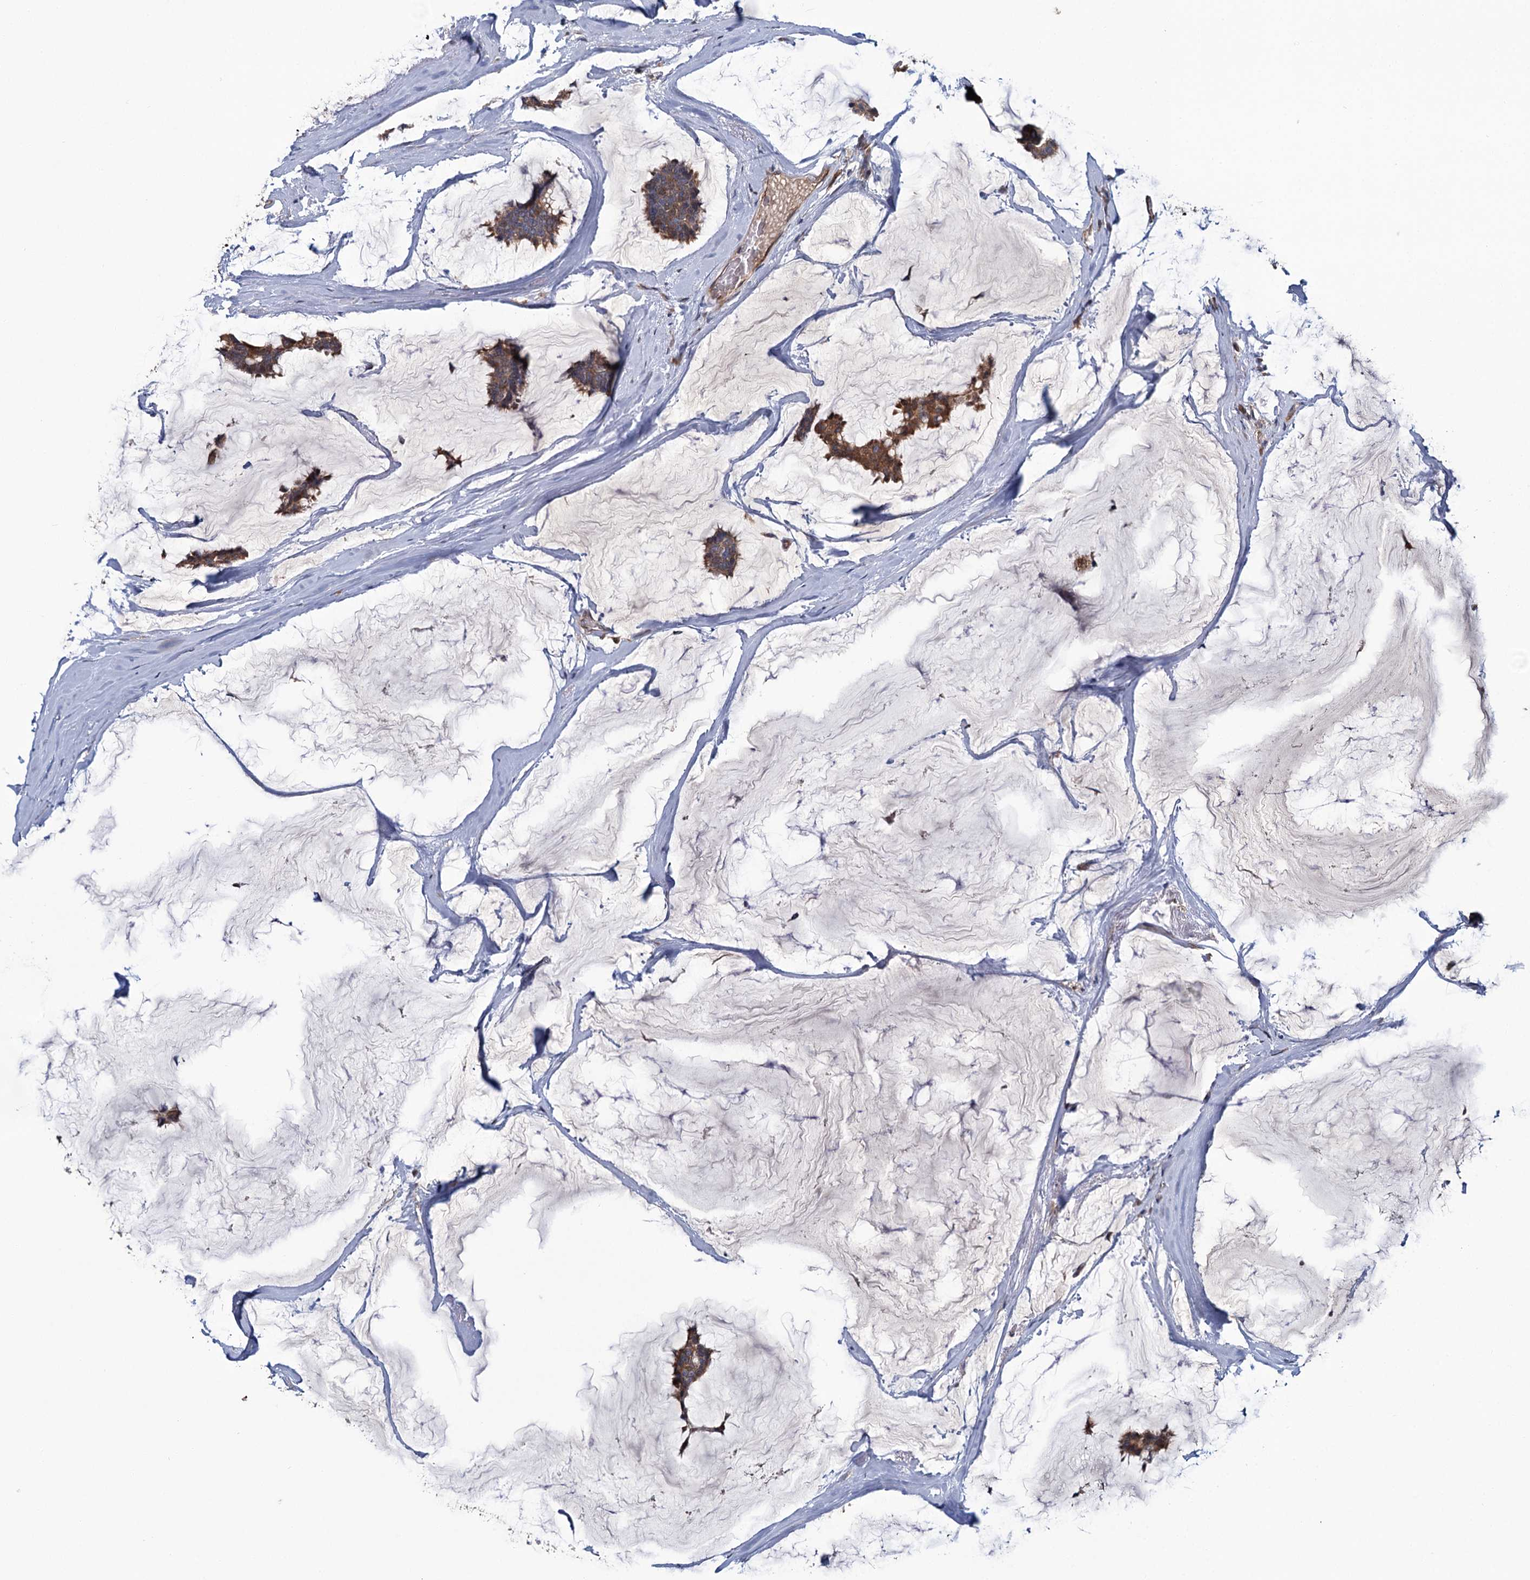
{"staining": {"intensity": "moderate", "quantity": ">75%", "location": "cytoplasmic/membranous"}, "tissue": "breast cancer", "cell_type": "Tumor cells", "image_type": "cancer", "snomed": [{"axis": "morphology", "description": "Duct carcinoma"}, {"axis": "topography", "description": "Breast"}], "caption": "Breast cancer (infiltrating ductal carcinoma) stained with a protein marker displays moderate staining in tumor cells.", "gene": "MTRR", "patient": {"sex": "female", "age": 93}}